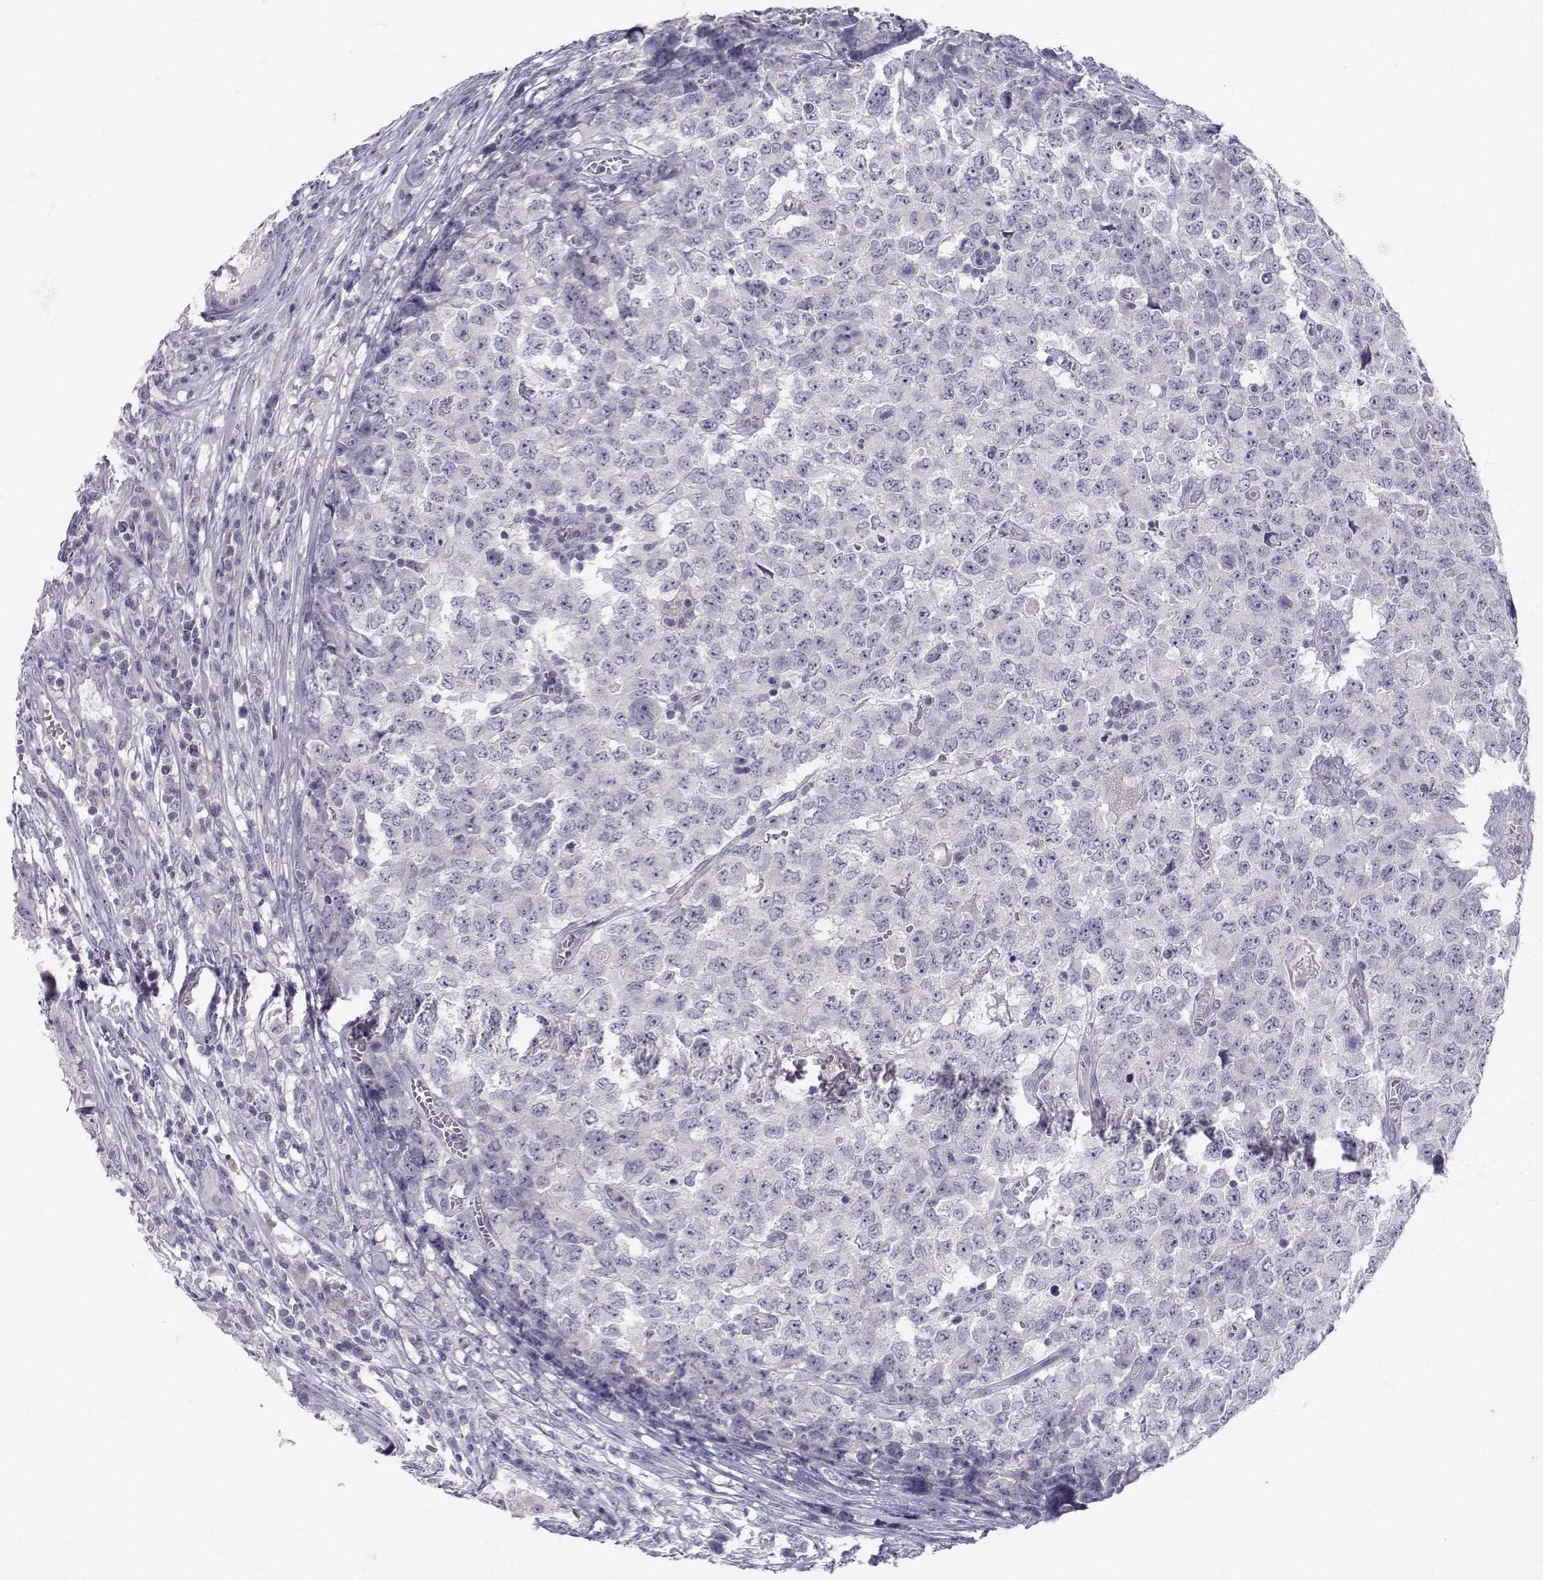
{"staining": {"intensity": "negative", "quantity": "none", "location": "none"}, "tissue": "testis cancer", "cell_type": "Tumor cells", "image_type": "cancer", "snomed": [{"axis": "morphology", "description": "Carcinoma, Embryonal, NOS"}, {"axis": "topography", "description": "Testis"}], "caption": "IHC of human testis embryonal carcinoma displays no expression in tumor cells. (Brightfield microscopy of DAB (3,3'-diaminobenzidine) IHC at high magnification).", "gene": "SLC6A3", "patient": {"sex": "male", "age": 23}}